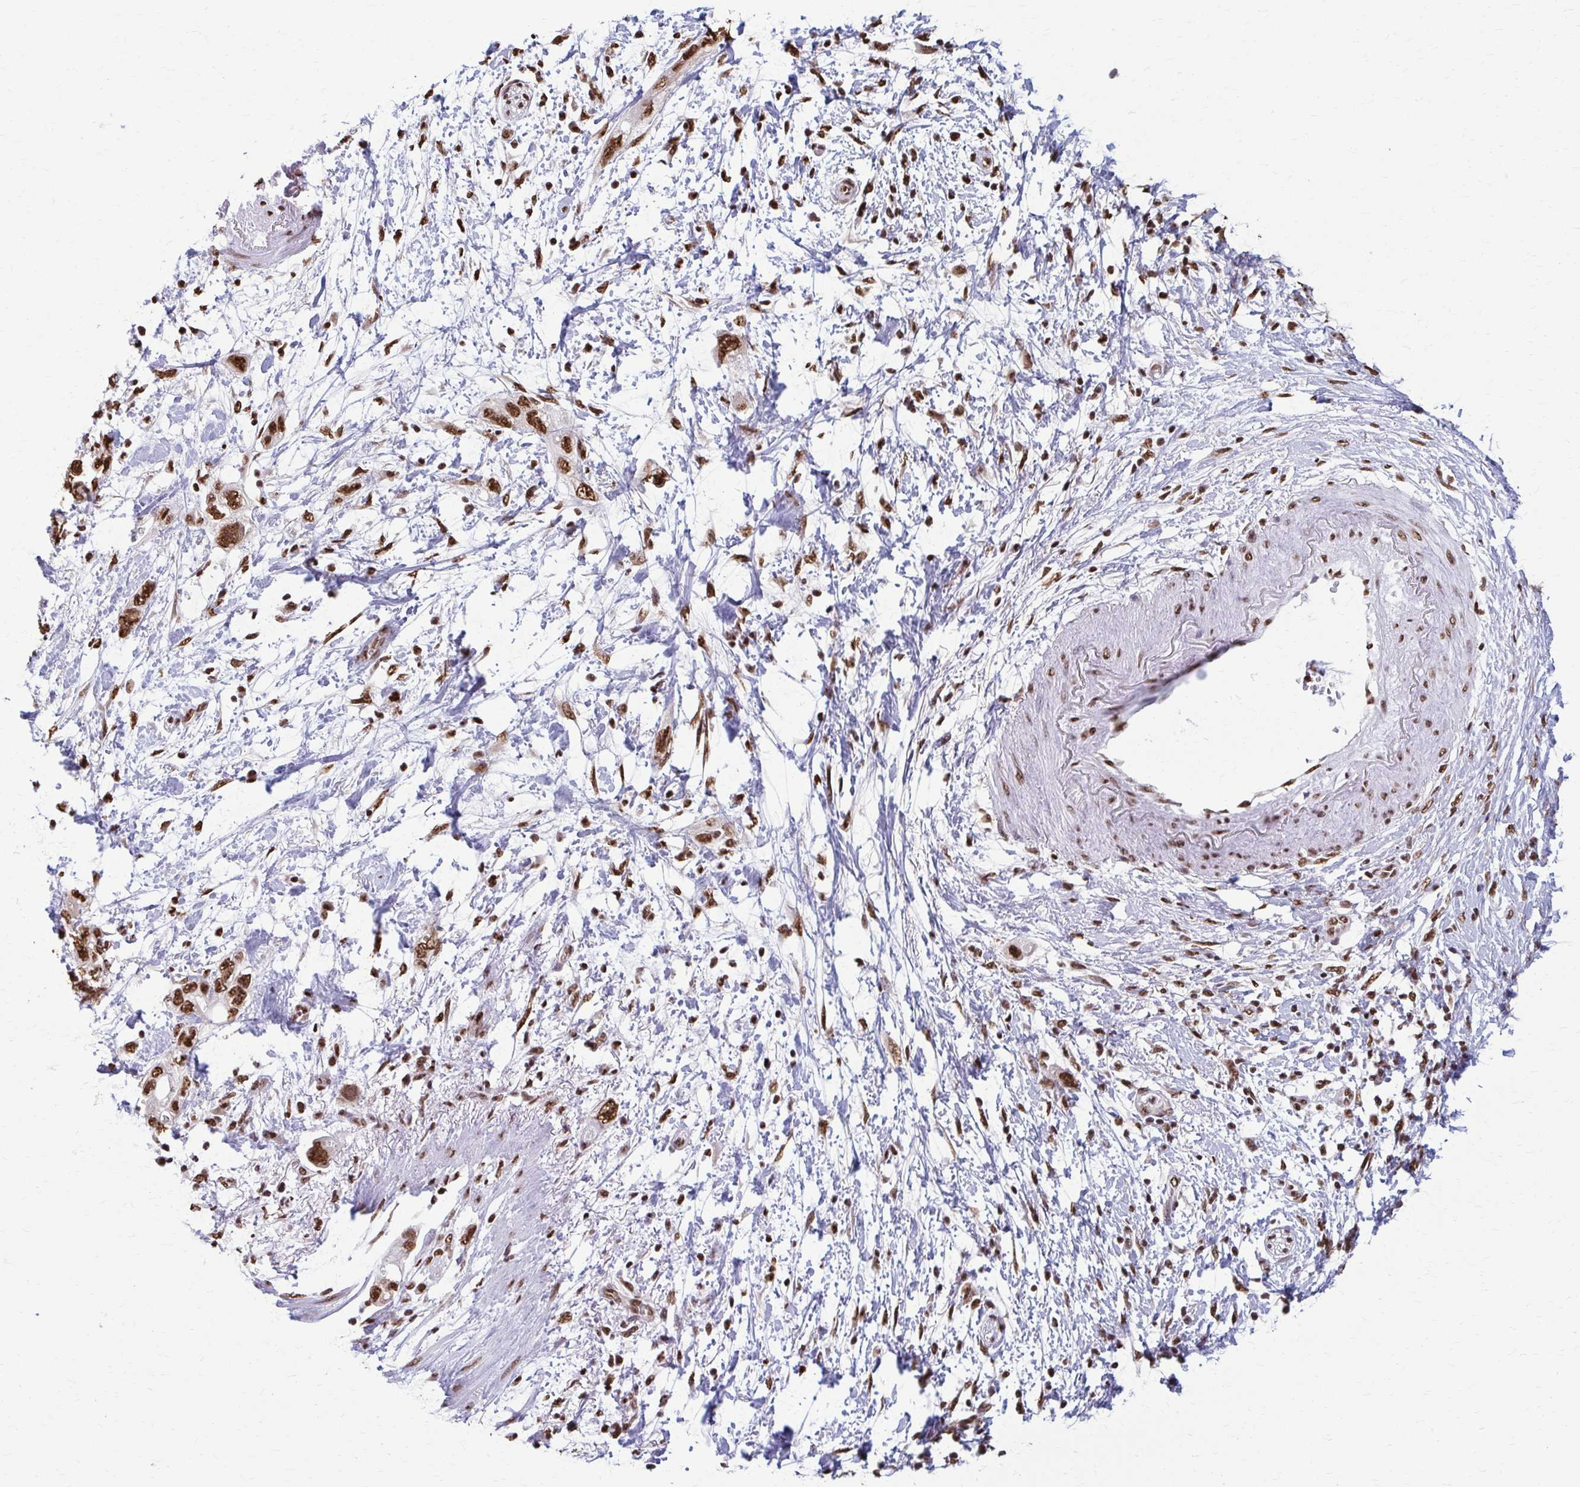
{"staining": {"intensity": "moderate", "quantity": ">75%", "location": "nuclear"}, "tissue": "pancreatic cancer", "cell_type": "Tumor cells", "image_type": "cancer", "snomed": [{"axis": "morphology", "description": "Adenocarcinoma, NOS"}, {"axis": "topography", "description": "Pancreas"}], "caption": "A brown stain highlights moderate nuclear positivity of a protein in human adenocarcinoma (pancreatic) tumor cells. The staining was performed using DAB (3,3'-diaminobenzidine) to visualize the protein expression in brown, while the nuclei were stained in blue with hematoxylin (Magnification: 20x).", "gene": "SNRPA", "patient": {"sex": "female", "age": 72}}